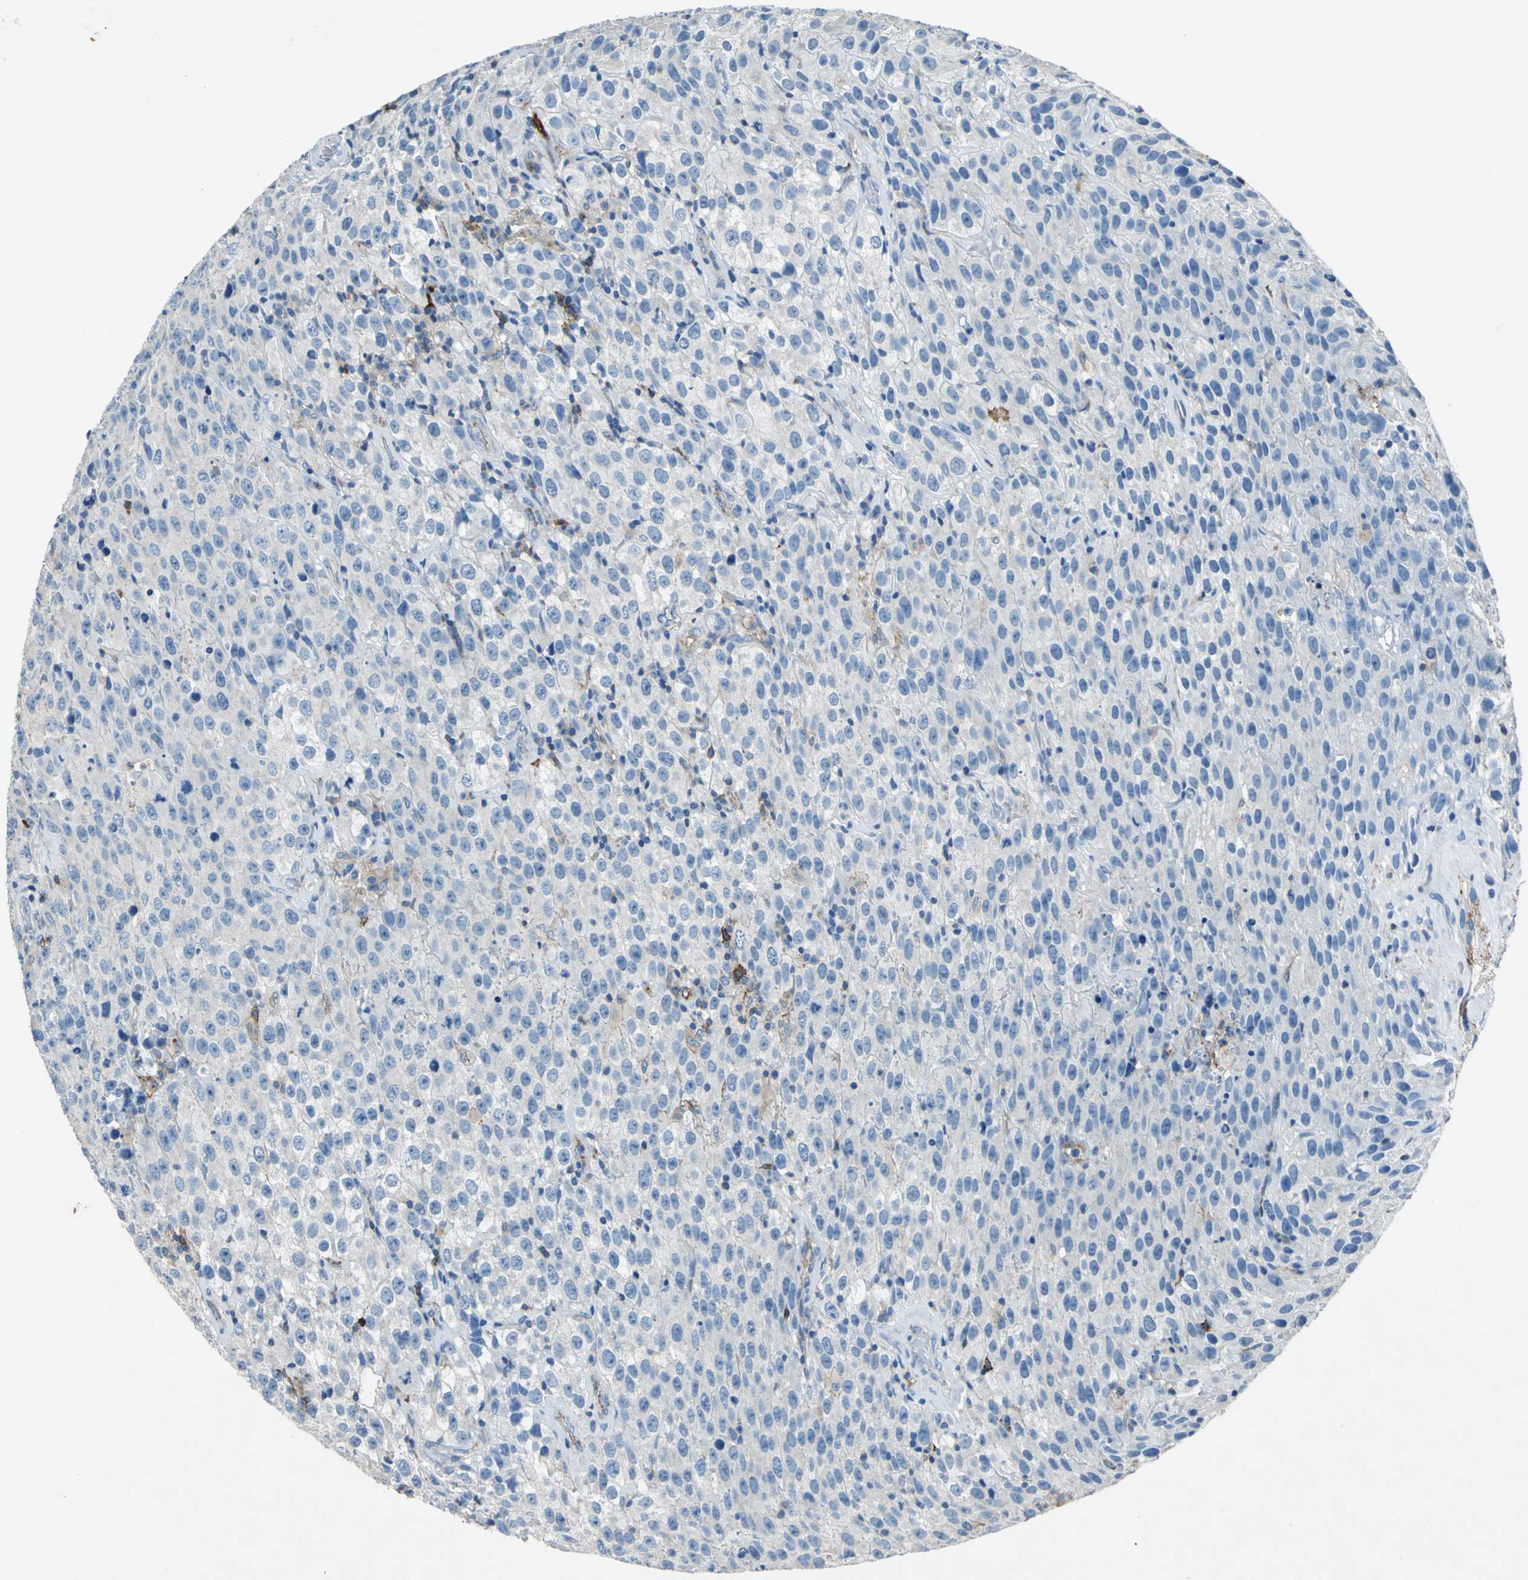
{"staining": {"intensity": "negative", "quantity": "none", "location": "none"}, "tissue": "testis cancer", "cell_type": "Tumor cells", "image_type": "cancer", "snomed": [{"axis": "morphology", "description": "Seminoma, NOS"}, {"axis": "topography", "description": "Testis"}], "caption": "Tumor cells show no significant protein staining in testis cancer (seminoma).", "gene": "RPS13", "patient": {"sex": "male", "age": 52}}